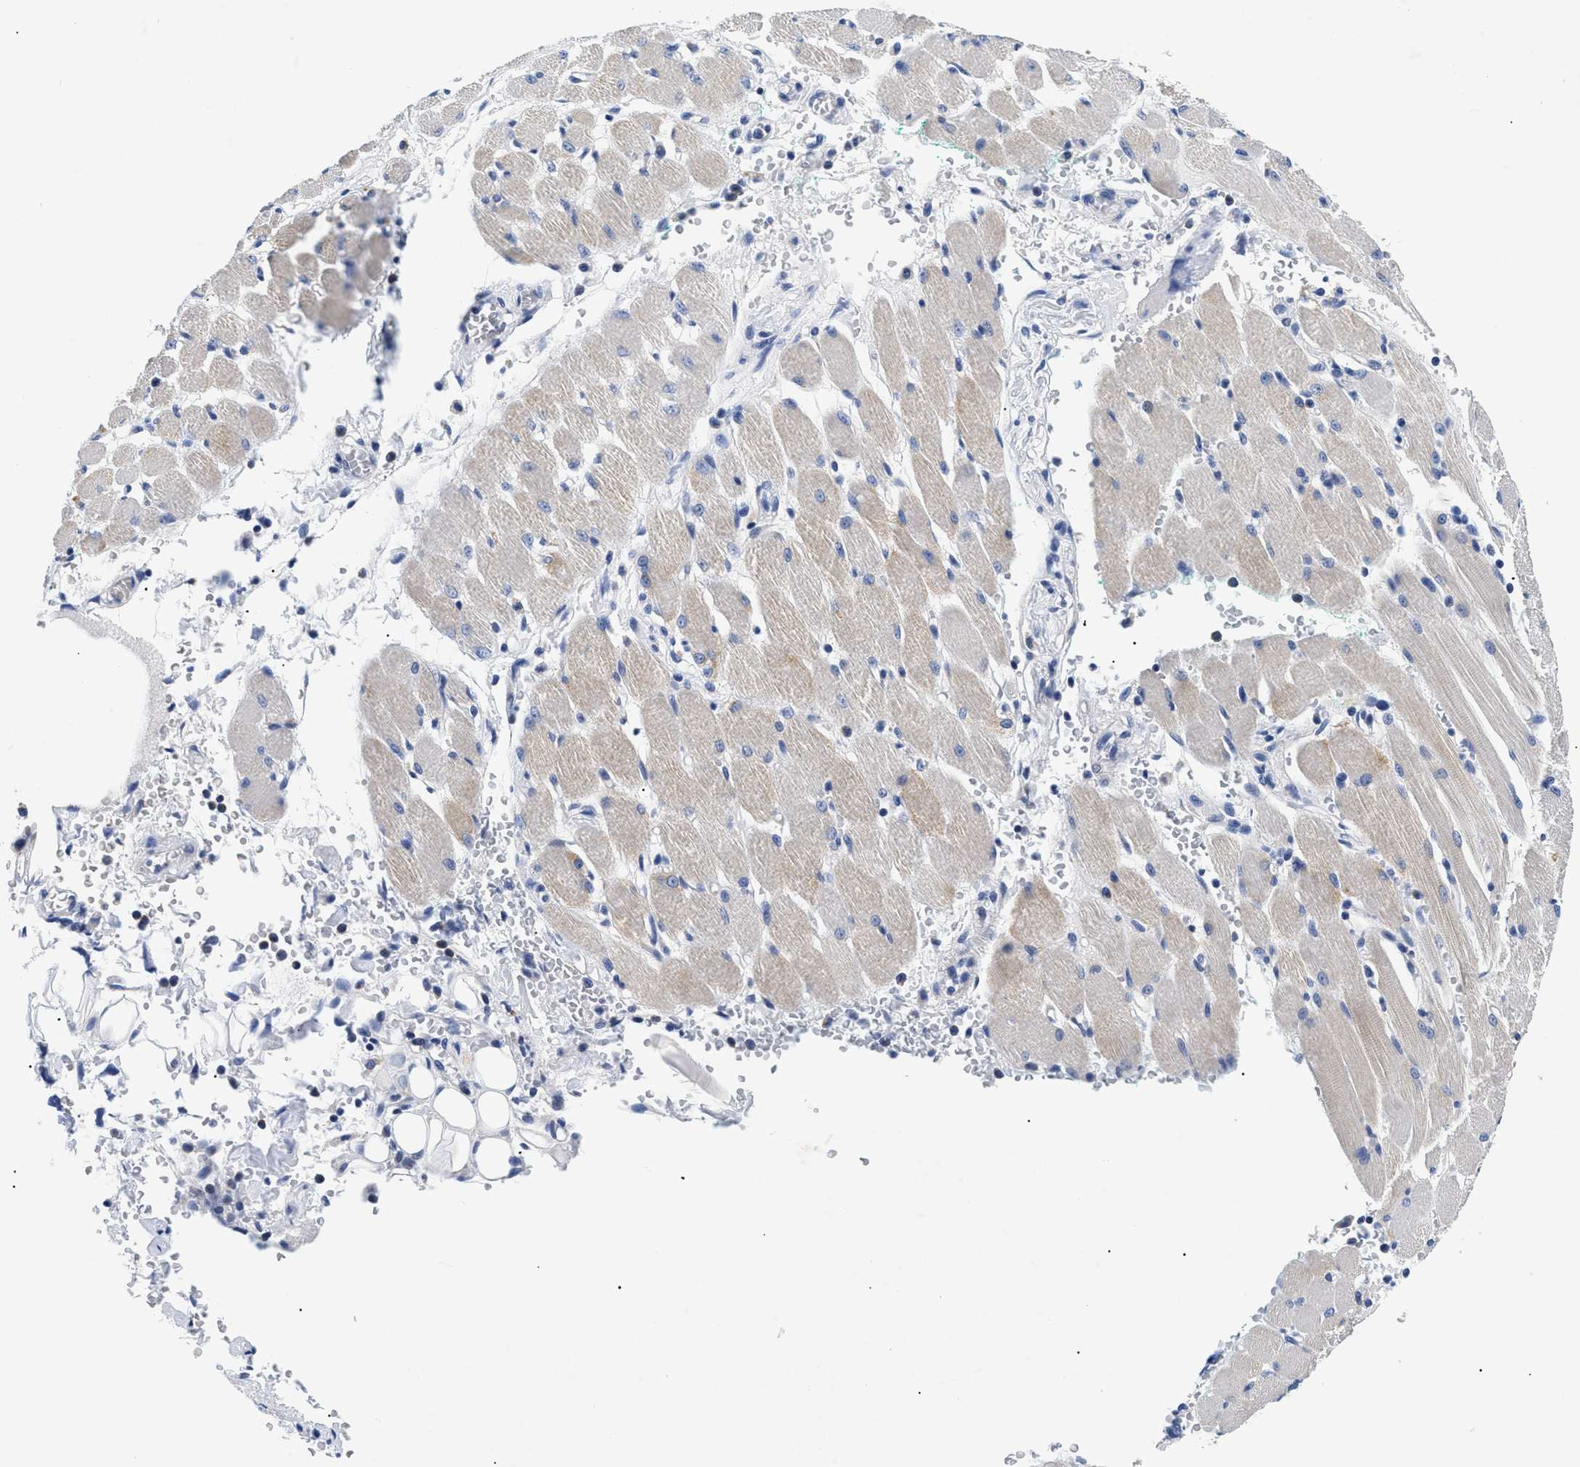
{"staining": {"intensity": "negative", "quantity": "none", "location": "none"}, "tissue": "adipose tissue", "cell_type": "Adipocytes", "image_type": "normal", "snomed": [{"axis": "morphology", "description": "Squamous cell carcinoma, NOS"}, {"axis": "topography", "description": "Oral tissue"}, {"axis": "topography", "description": "Head-Neck"}], "caption": "The micrograph shows no significant expression in adipocytes of adipose tissue. The staining is performed using DAB (3,3'-diaminobenzidine) brown chromogen with nuclei counter-stained in using hematoxylin.", "gene": "MEA1", "patient": {"sex": "female", "age": 50}}